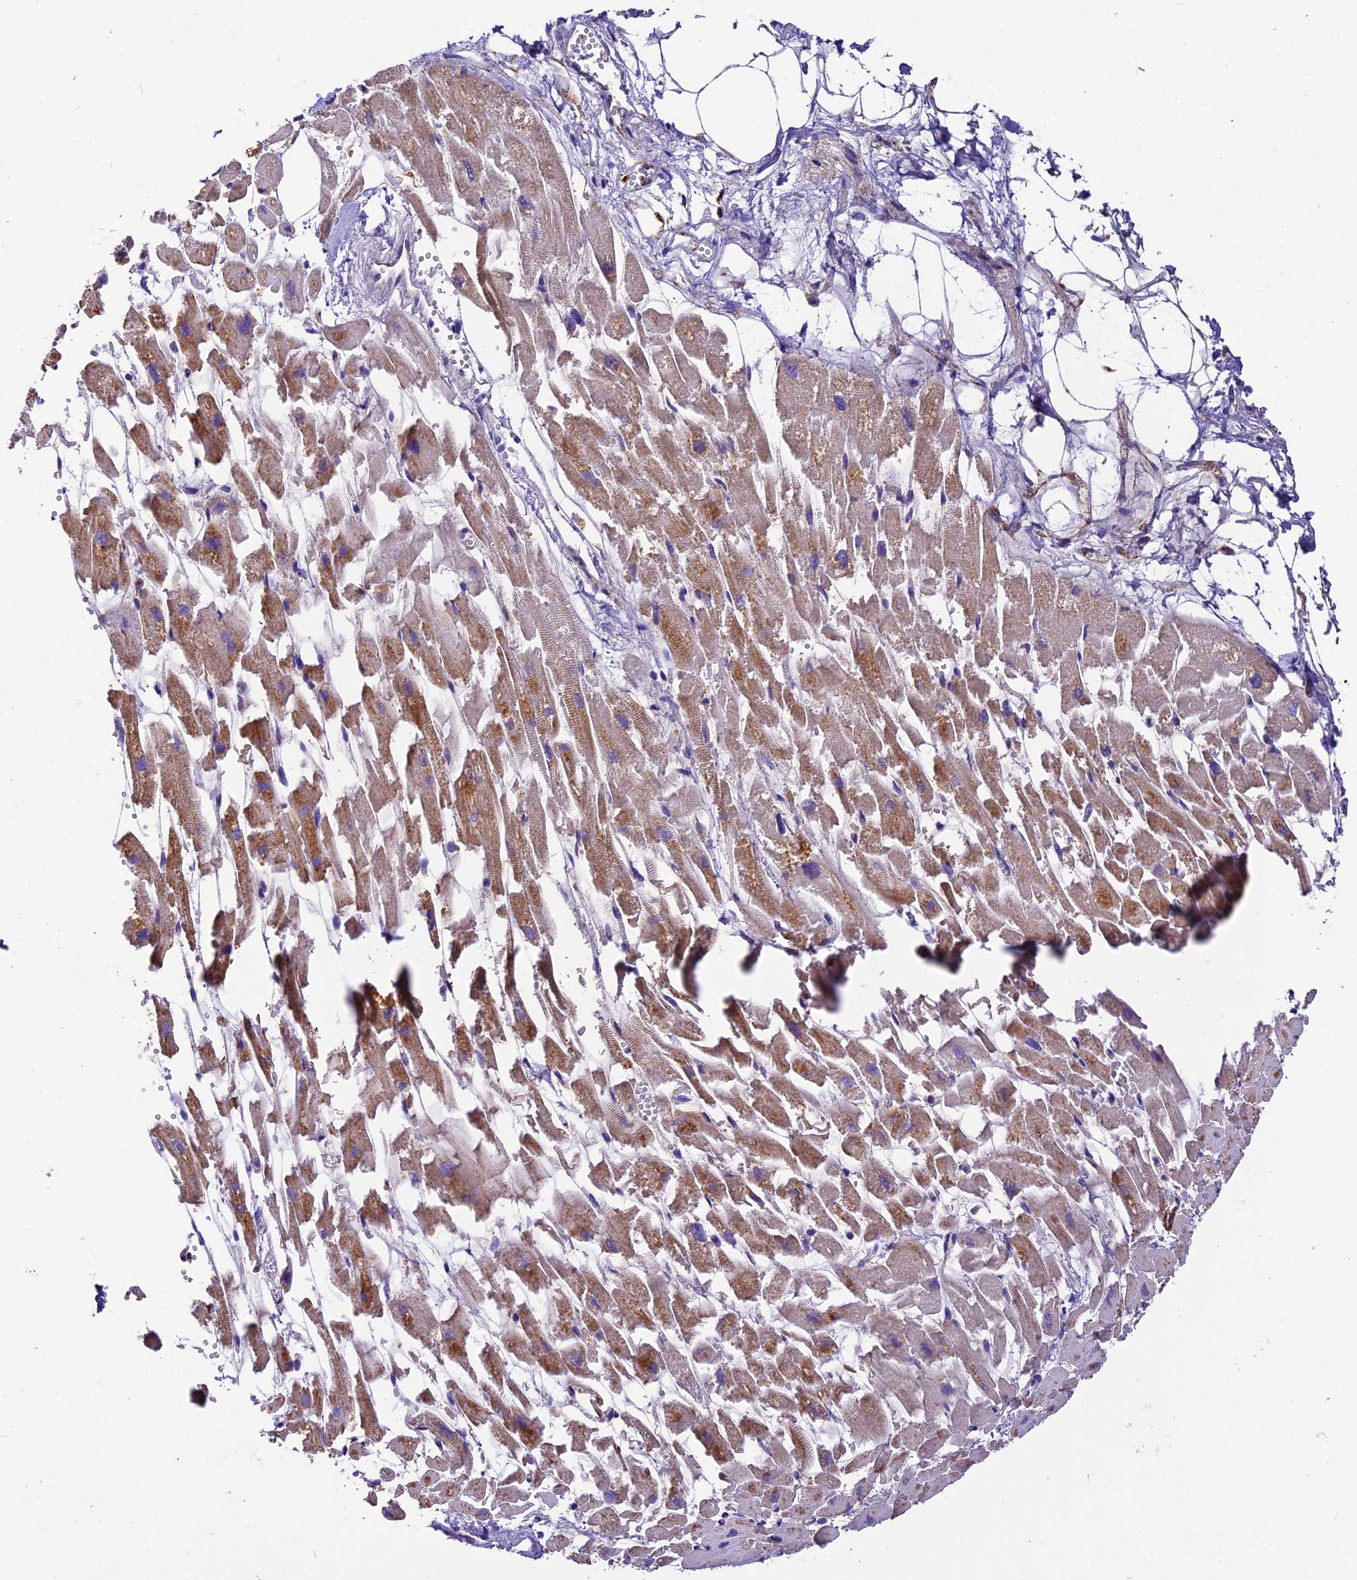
{"staining": {"intensity": "moderate", "quantity": ">75%", "location": "cytoplasmic/membranous"}, "tissue": "heart muscle", "cell_type": "Cardiomyocytes", "image_type": "normal", "snomed": [{"axis": "morphology", "description": "Normal tissue, NOS"}, {"axis": "topography", "description": "Heart"}], "caption": "Protein positivity by IHC shows moderate cytoplasmic/membranous staining in about >75% of cardiomyocytes in unremarkable heart muscle.", "gene": "DCAF5", "patient": {"sex": "female", "age": 64}}